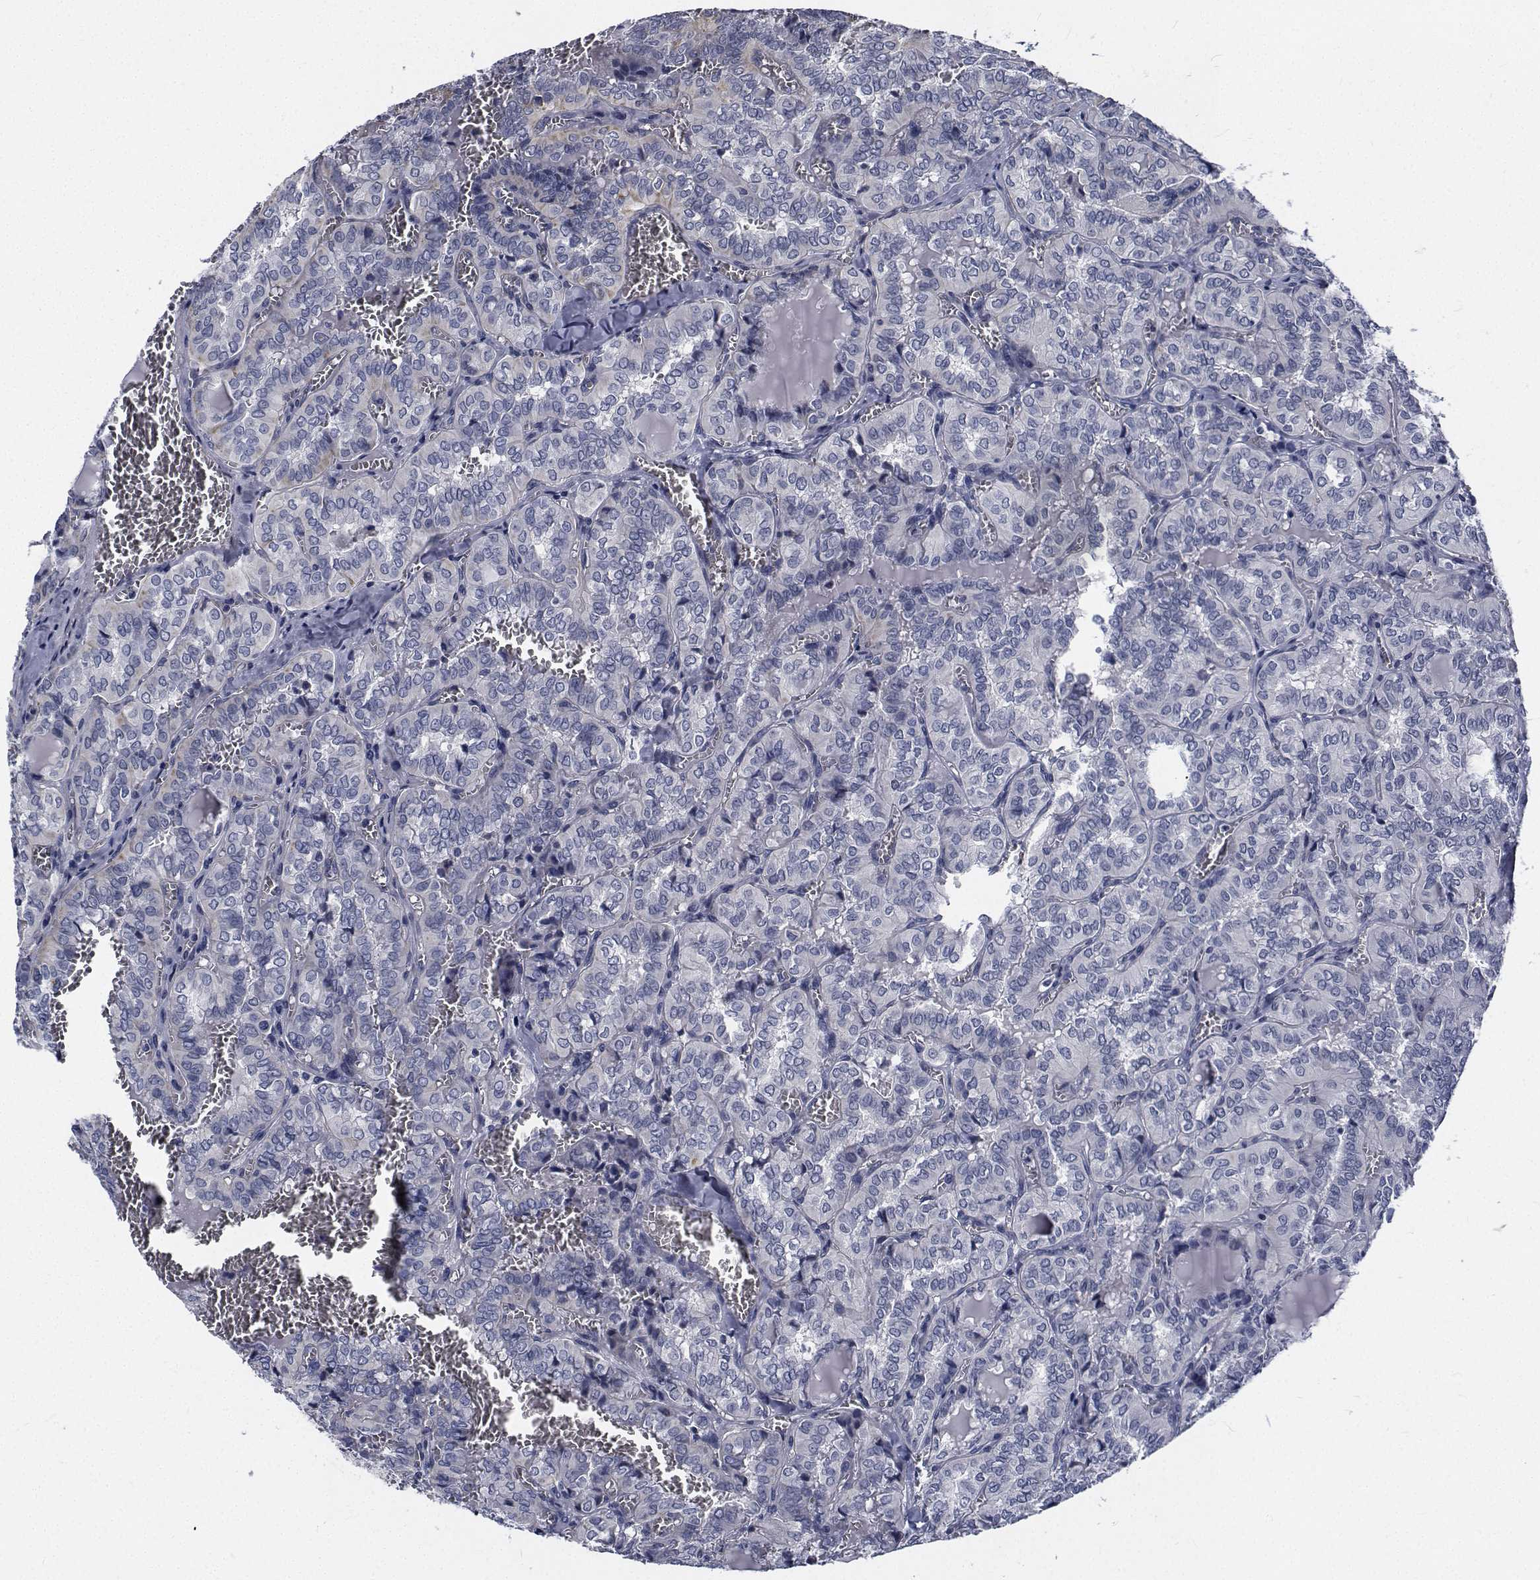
{"staining": {"intensity": "negative", "quantity": "none", "location": "none"}, "tissue": "thyroid cancer", "cell_type": "Tumor cells", "image_type": "cancer", "snomed": [{"axis": "morphology", "description": "Papillary adenocarcinoma, NOS"}, {"axis": "topography", "description": "Thyroid gland"}], "caption": "The photomicrograph reveals no staining of tumor cells in papillary adenocarcinoma (thyroid).", "gene": "TTBK1", "patient": {"sex": "female", "age": 41}}